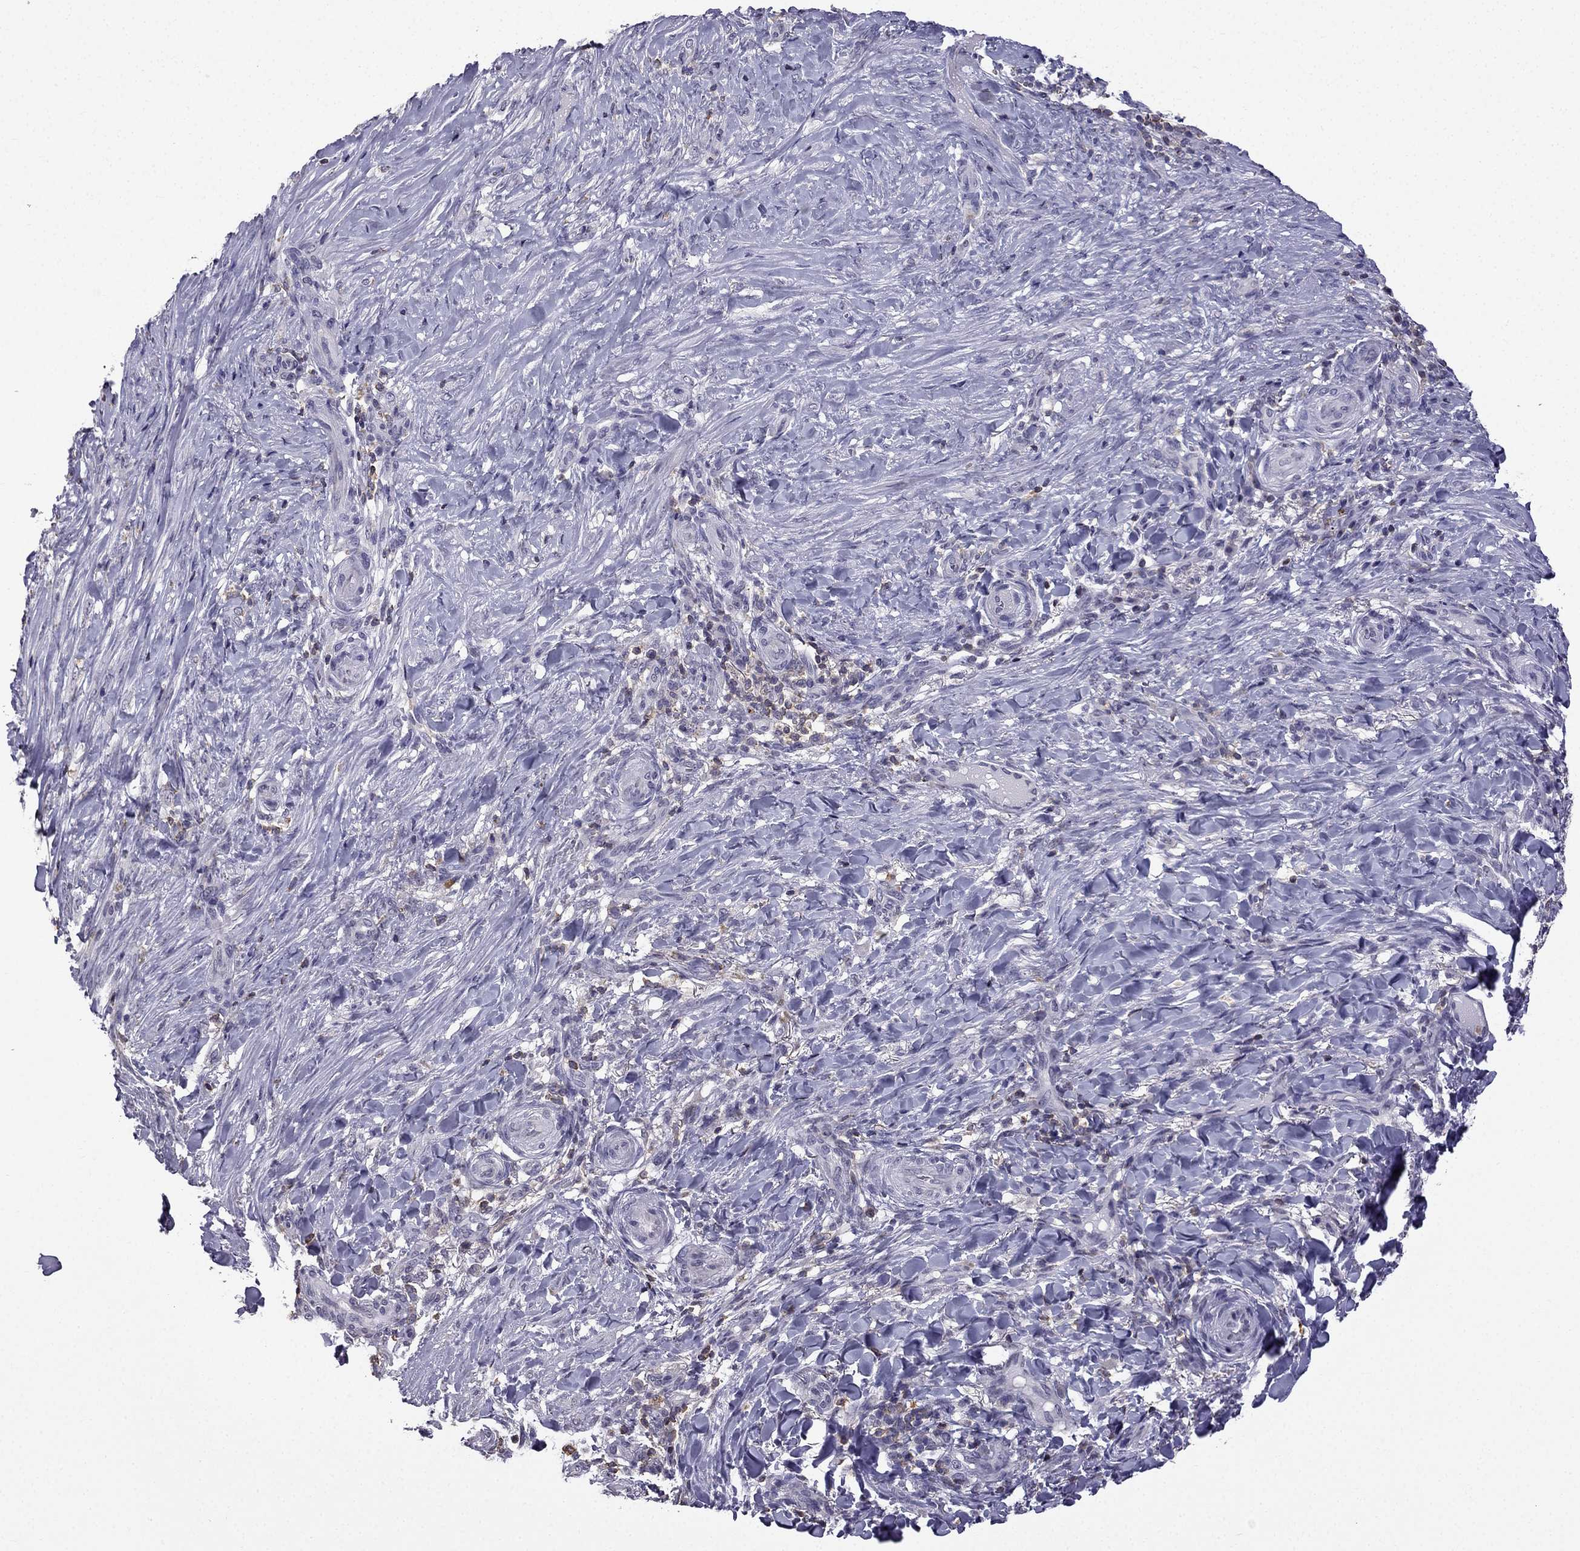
{"staining": {"intensity": "weak", "quantity": "<25%", "location": "cytoplasmic/membranous"}, "tissue": "skin cancer", "cell_type": "Tumor cells", "image_type": "cancer", "snomed": [{"axis": "morphology", "description": "Basal cell carcinoma"}, {"axis": "topography", "description": "Skin"}], "caption": "This is an immunohistochemistry image of skin basal cell carcinoma. There is no expression in tumor cells.", "gene": "CCK", "patient": {"sex": "female", "age": 69}}